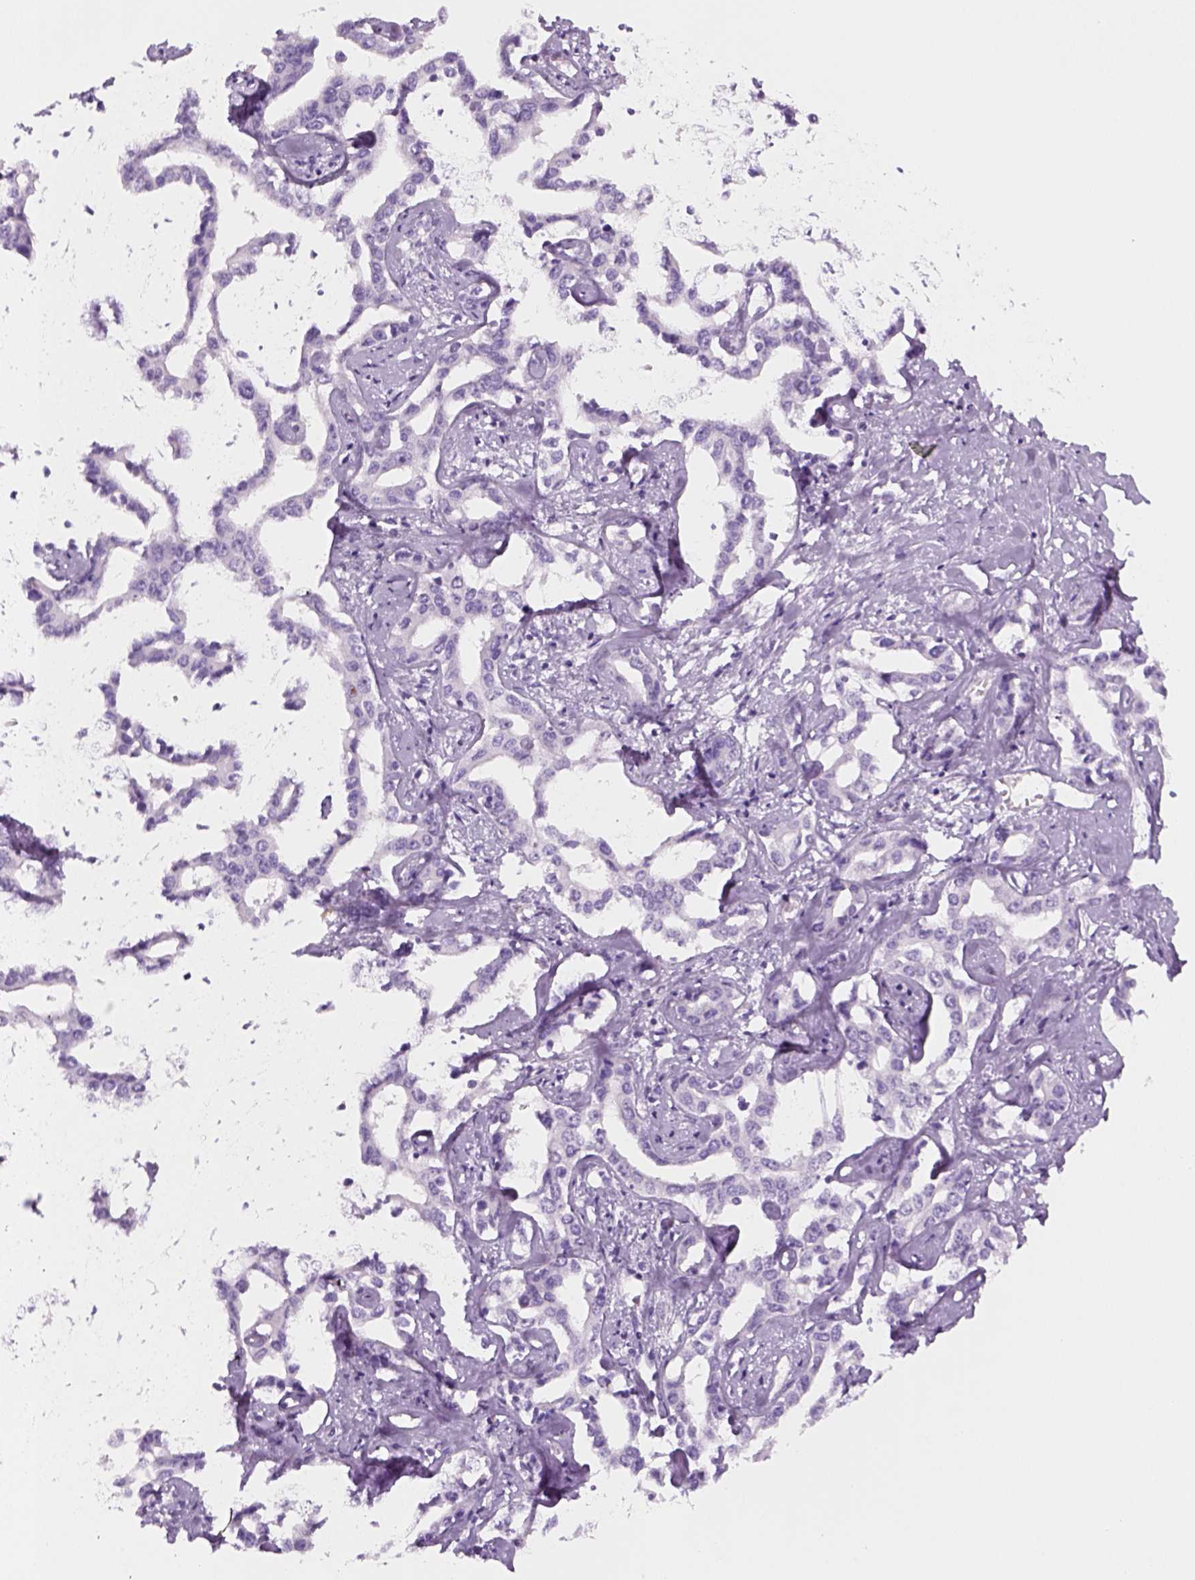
{"staining": {"intensity": "negative", "quantity": "none", "location": "none"}, "tissue": "liver cancer", "cell_type": "Tumor cells", "image_type": "cancer", "snomed": [{"axis": "morphology", "description": "Cholangiocarcinoma"}, {"axis": "topography", "description": "Liver"}], "caption": "The photomicrograph displays no staining of tumor cells in liver cancer.", "gene": "KRTAP11-1", "patient": {"sex": "male", "age": 59}}